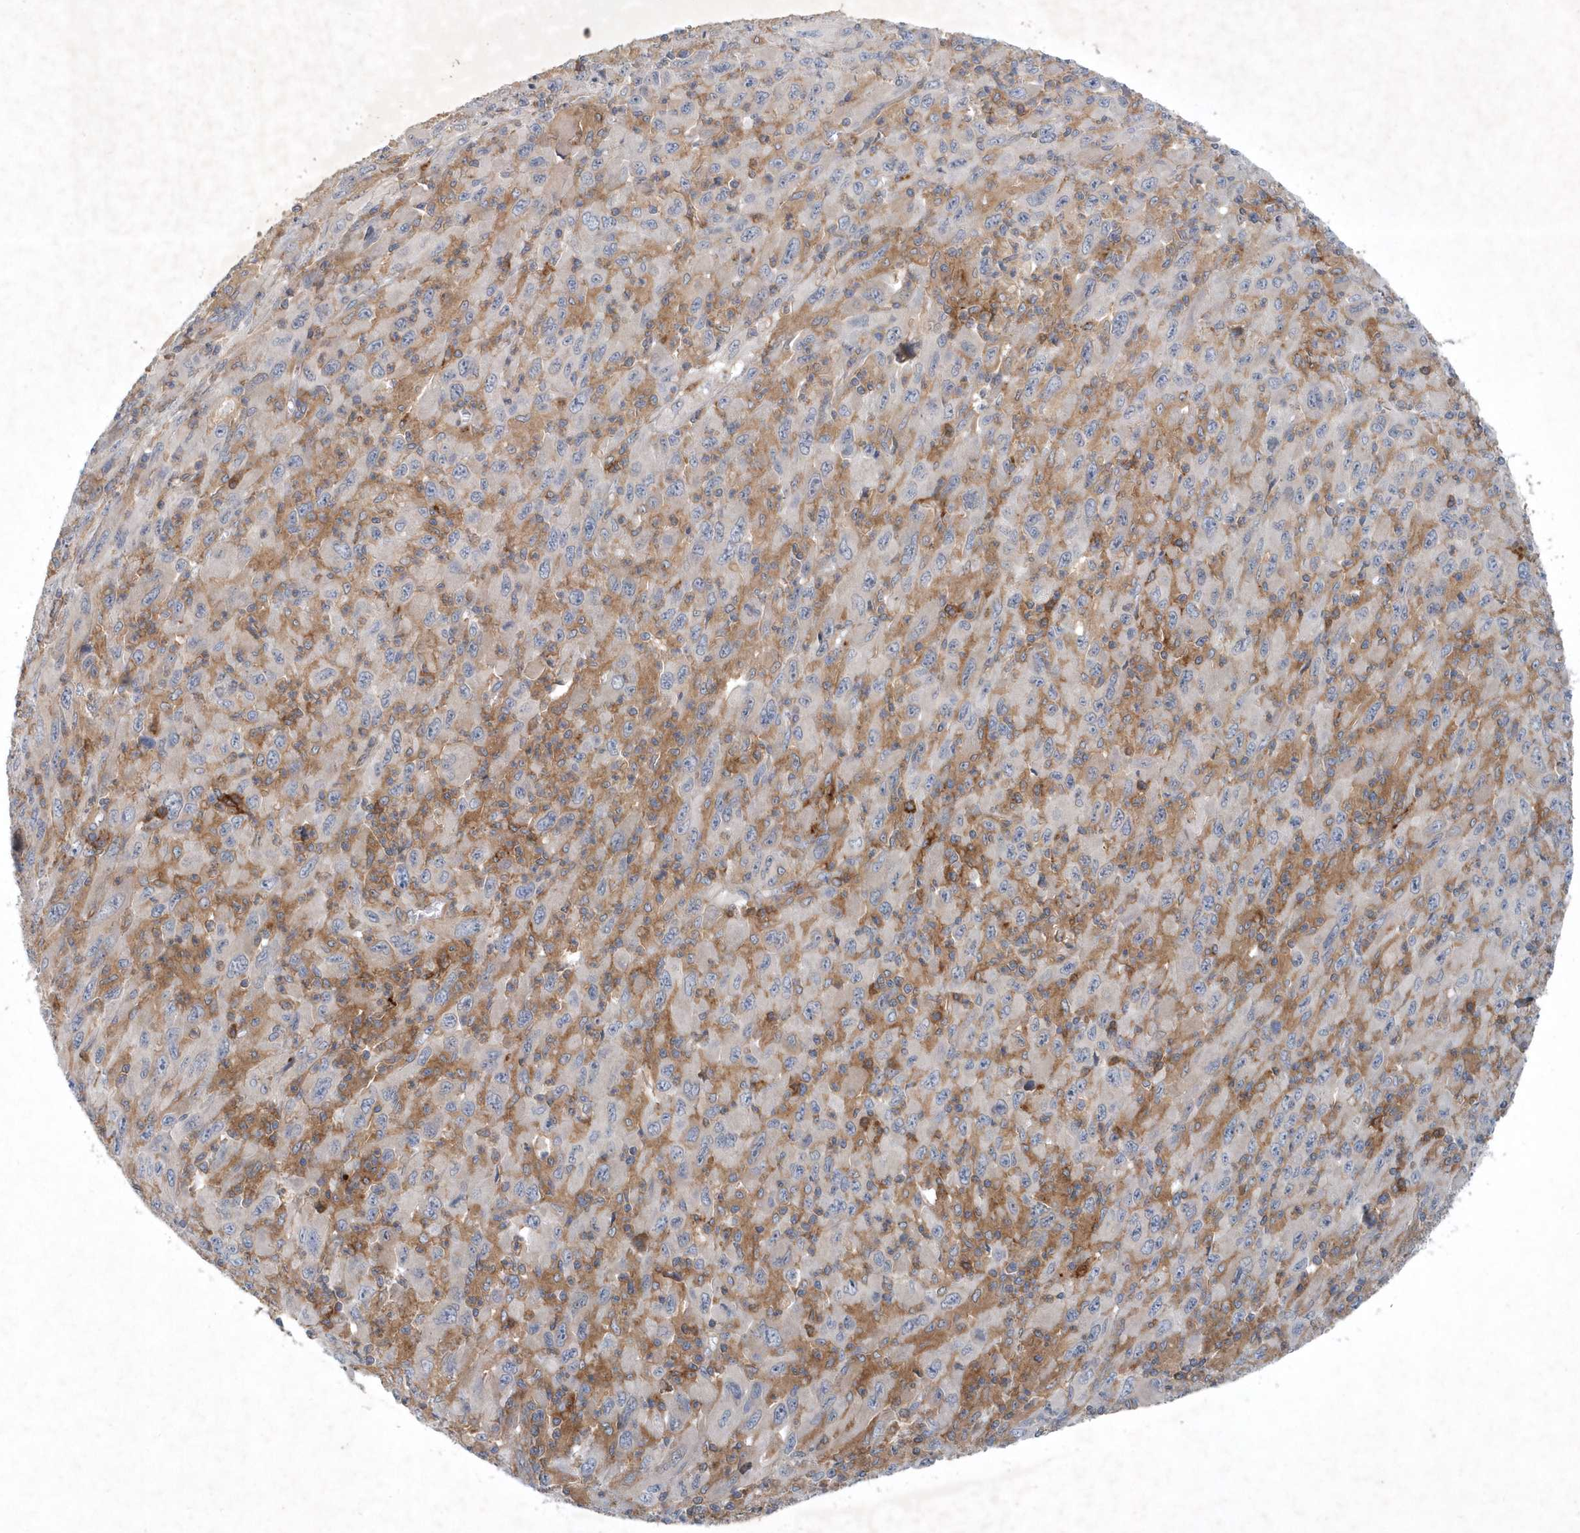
{"staining": {"intensity": "negative", "quantity": "none", "location": "none"}, "tissue": "melanoma", "cell_type": "Tumor cells", "image_type": "cancer", "snomed": [{"axis": "morphology", "description": "Malignant melanoma, Metastatic site"}, {"axis": "topography", "description": "Skin"}], "caption": "This photomicrograph is of malignant melanoma (metastatic site) stained with IHC to label a protein in brown with the nuclei are counter-stained blue. There is no staining in tumor cells.", "gene": "P2RY10", "patient": {"sex": "female", "age": 56}}